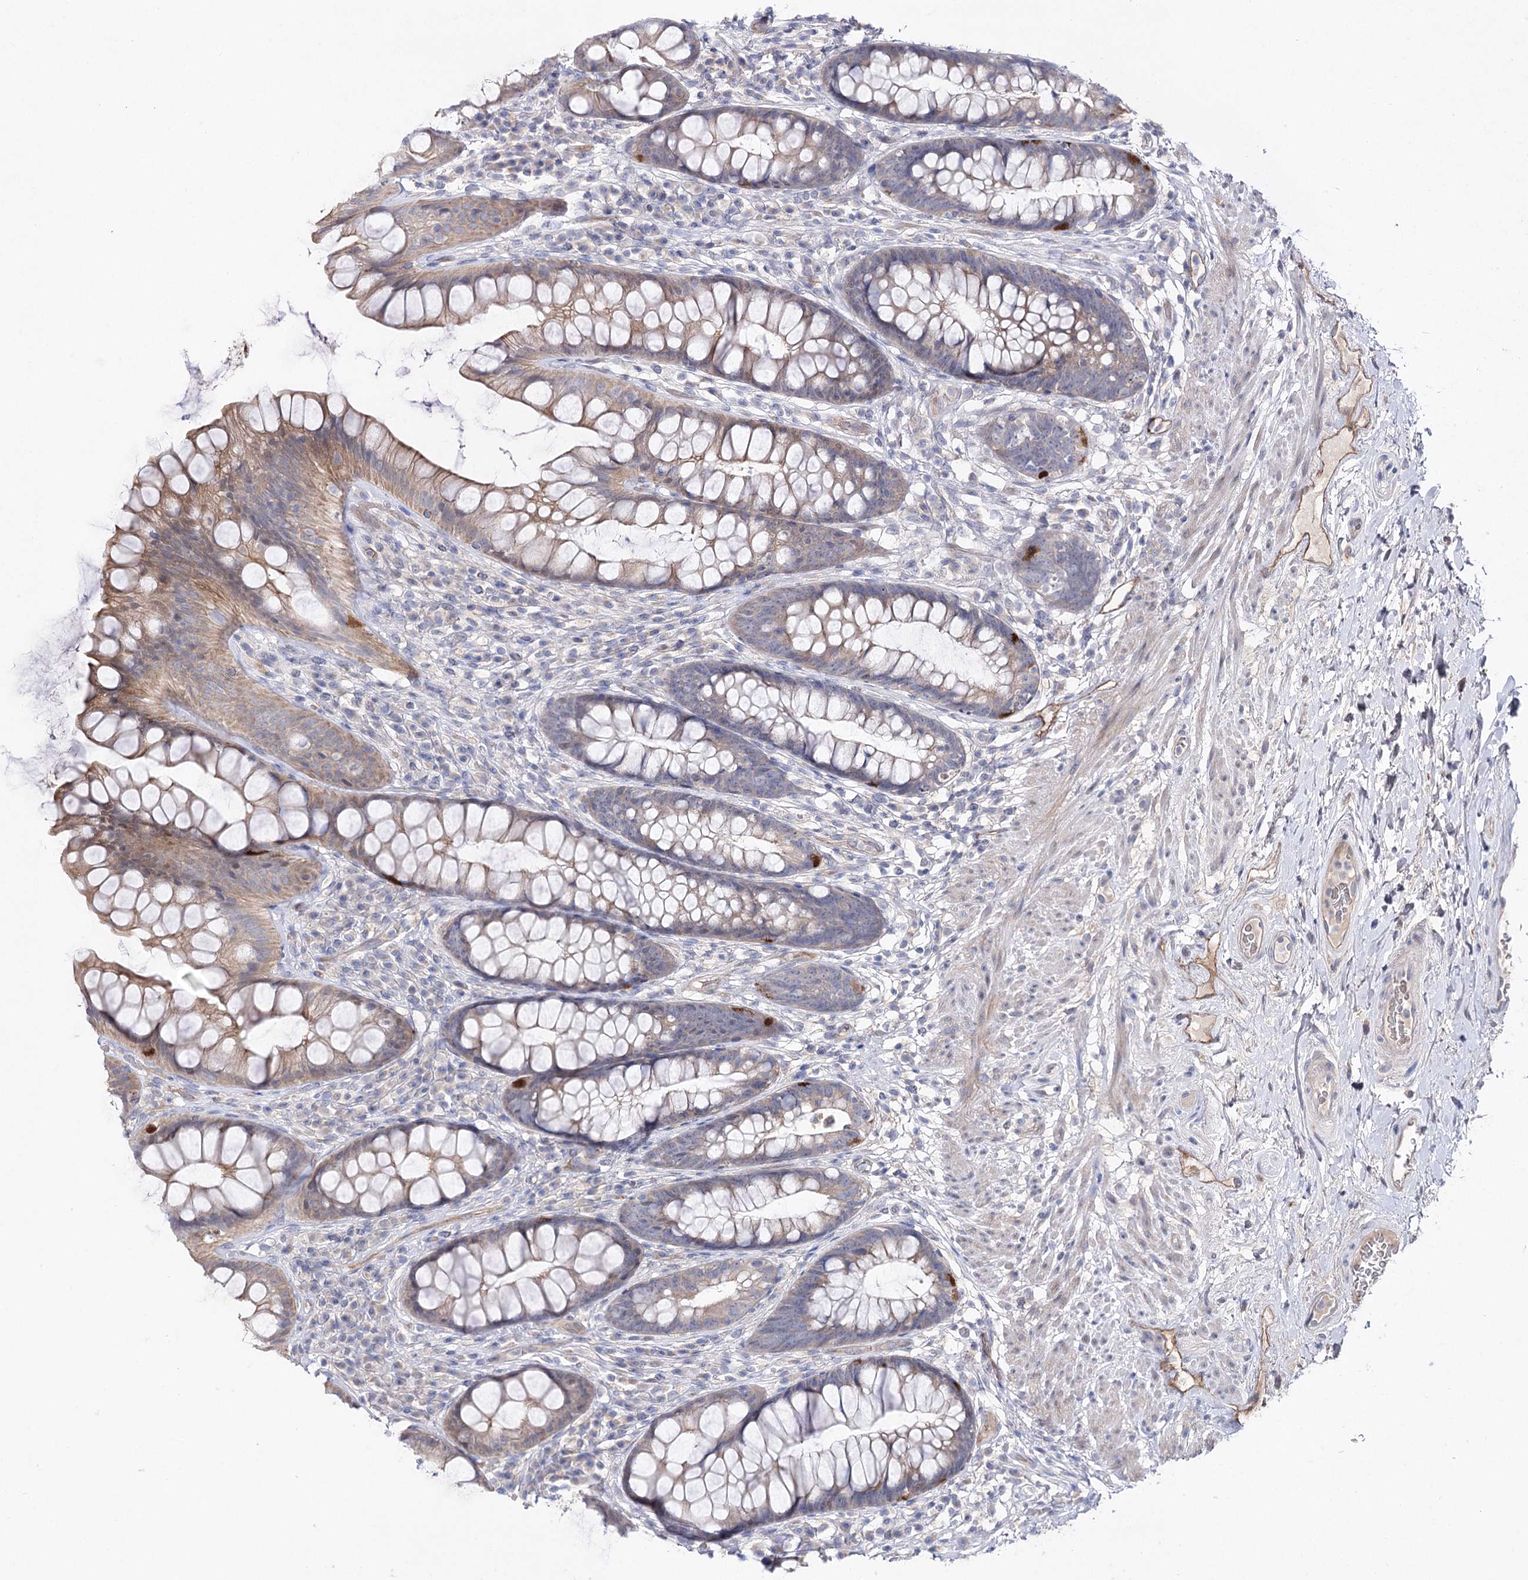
{"staining": {"intensity": "moderate", "quantity": ">75%", "location": "cytoplasmic/membranous"}, "tissue": "rectum", "cell_type": "Glandular cells", "image_type": "normal", "snomed": [{"axis": "morphology", "description": "Normal tissue, NOS"}, {"axis": "topography", "description": "Rectum"}], "caption": "Protein staining of normal rectum demonstrates moderate cytoplasmic/membranous positivity in about >75% of glandular cells. The staining was performed using DAB (3,3'-diaminobenzidine) to visualize the protein expression in brown, while the nuclei were stained in blue with hematoxylin (Magnification: 20x).", "gene": "LRRC14B", "patient": {"sex": "male", "age": 74}}